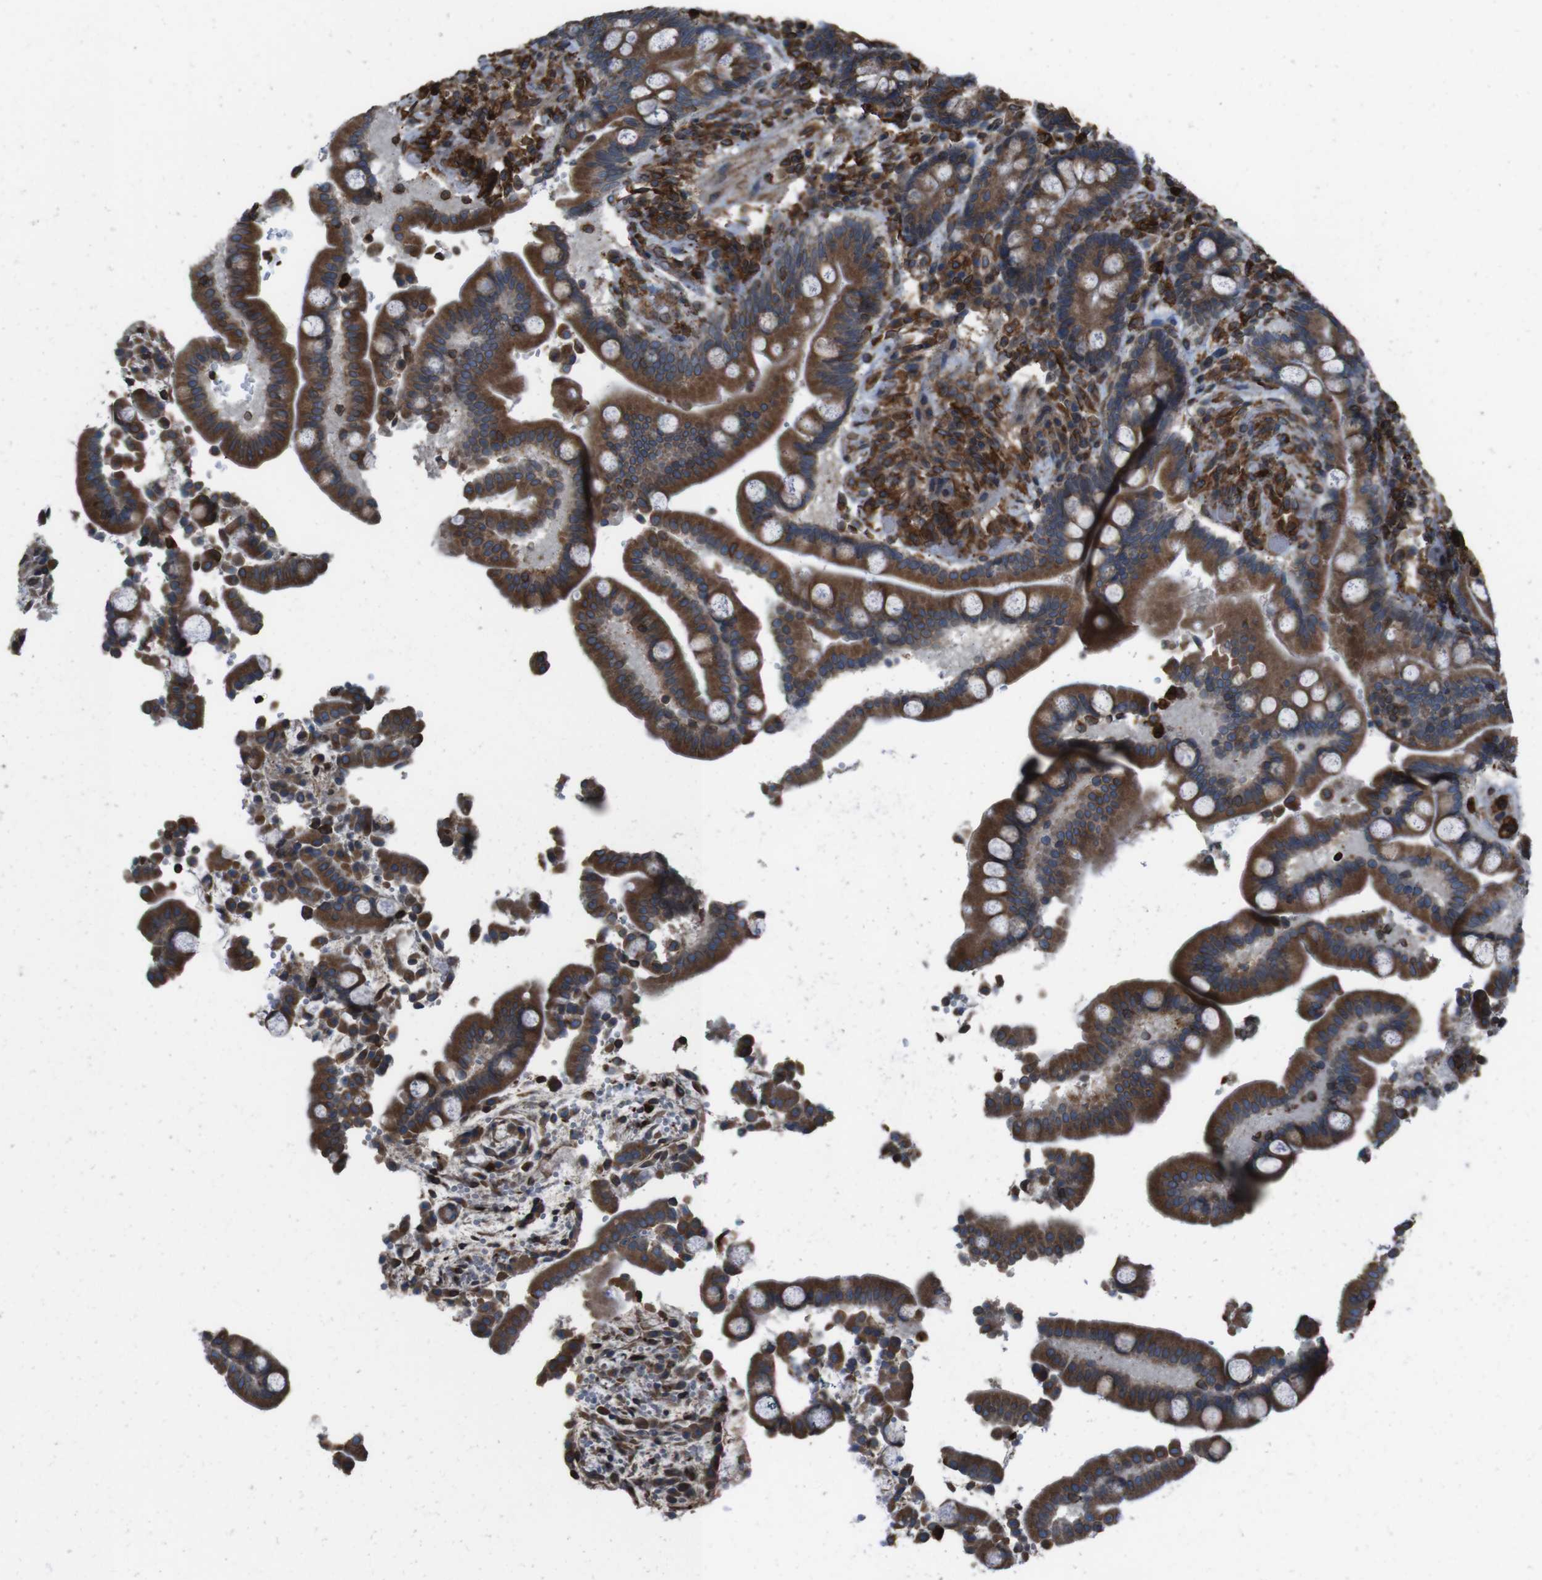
{"staining": {"intensity": "strong", "quantity": ">75%", "location": "cytoplasmic/membranous,nuclear"}, "tissue": "colon", "cell_type": "Endothelial cells", "image_type": "normal", "snomed": [{"axis": "morphology", "description": "Normal tissue, NOS"}, {"axis": "topography", "description": "Colon"}], "caption": "Immunohistochemical staining of normal colon exhibits >75% levels of strong cytoplasmic/membranous,nuclear protein positivity in about >75% of endothelial cells.", "gene": "APMAP", "patient": {"sex": "male", "age": 73}}